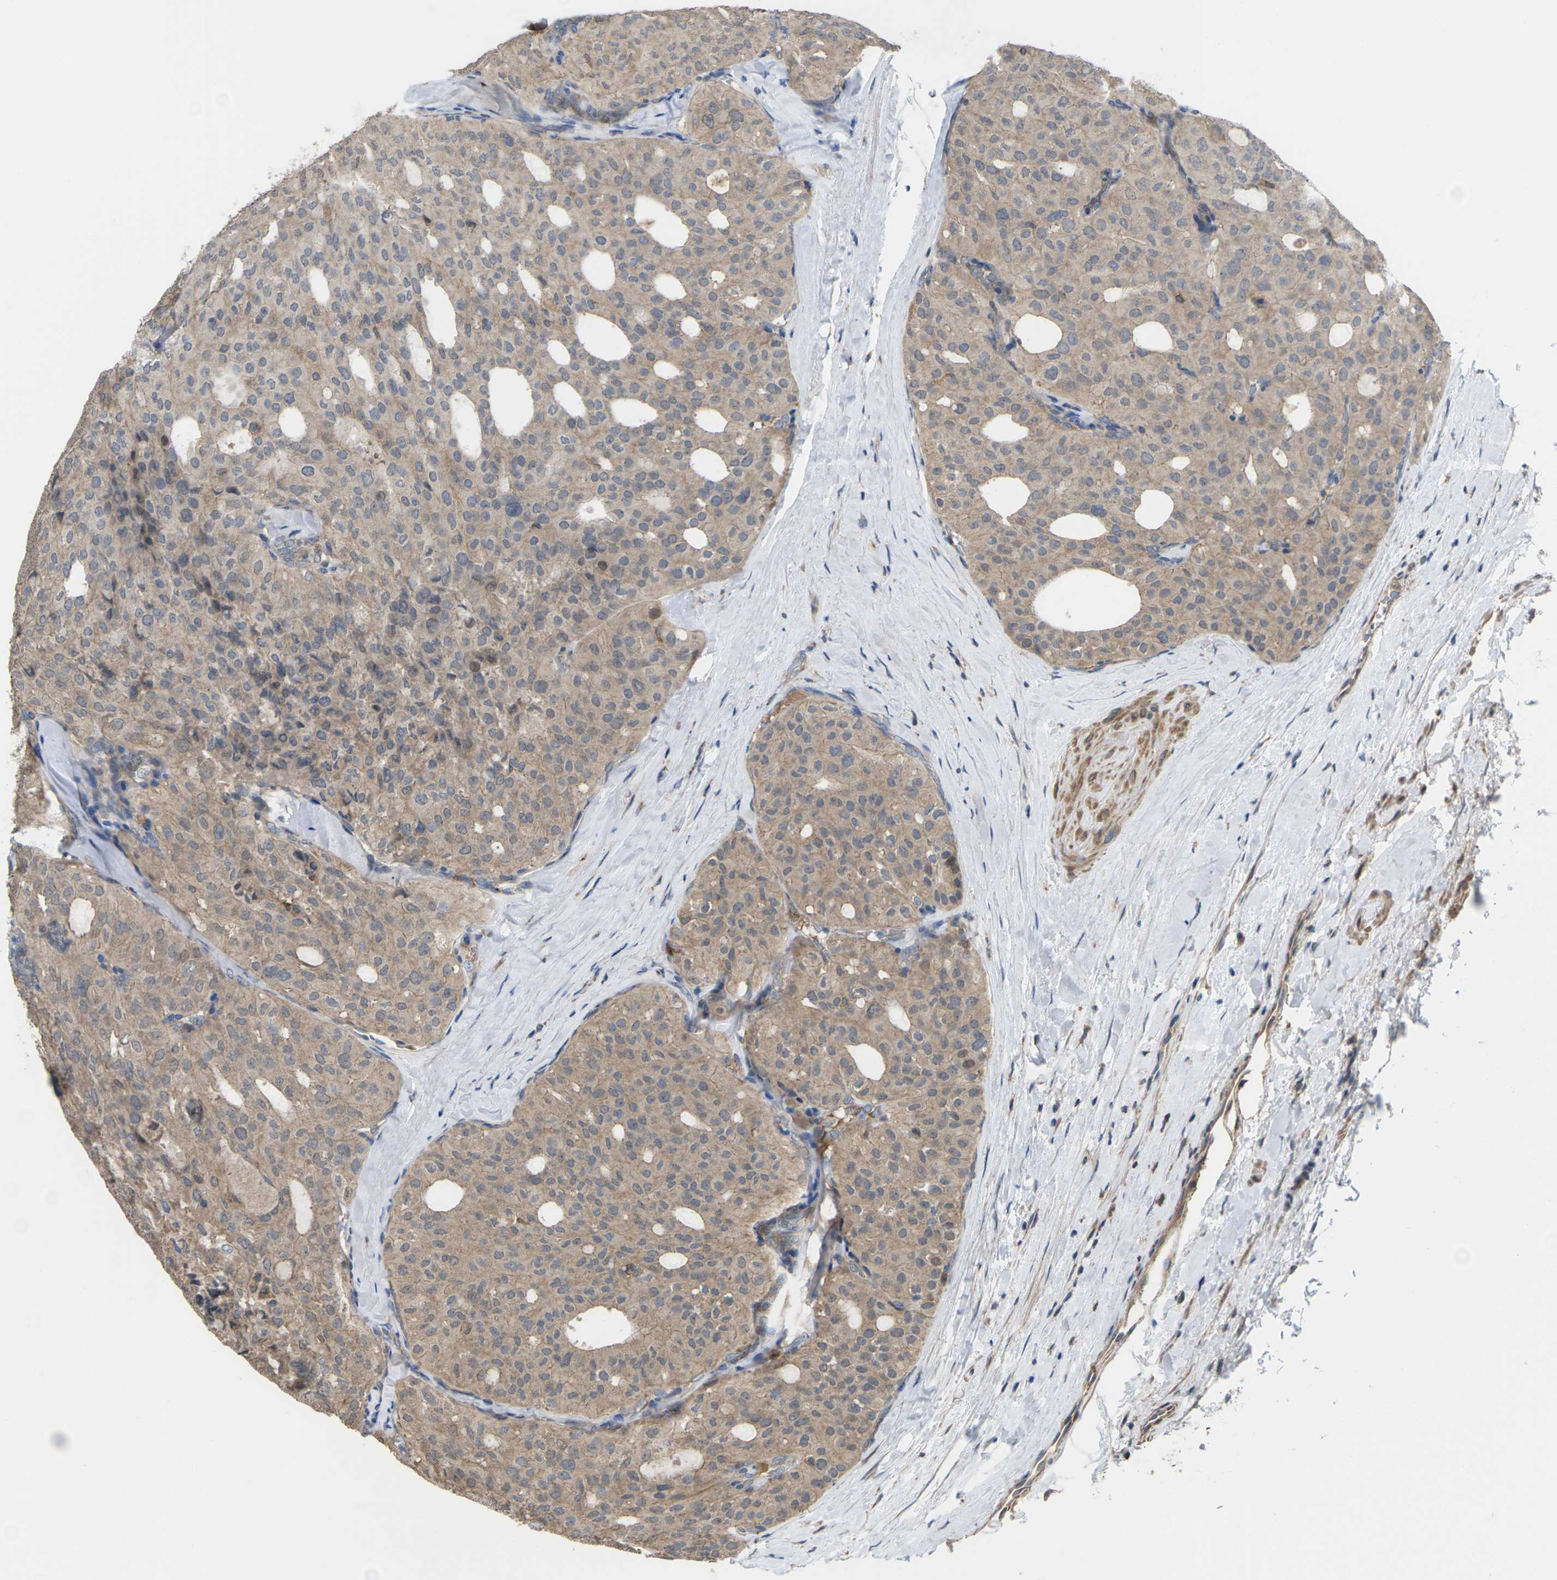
{"staining": {"intensity": "moderate", "quantity": ">75%", "location": "cytoplasmic/membranous"}, "tissue": "thyroid cancer", "cell_type": "Tumor cells", "image_type": "cancer", "snomed": [{"axis": "morphology", "description": "Follicular adenoma carcinoma, NOS"}, {"axis": "topography", "description": "Thyroid gland"}], "caption": "This image exhibits follicular adenoma carcinoma (thyroid) stained with immunohistochemistry (IHC) to label a protein in brown. The cytoplasmic/membranous of tumor cells show moderate positivity for the protein. Nuclei are counter-stained blue.", "gene": "TIAM1", "patient": {"sex": "male", "age": 75}}